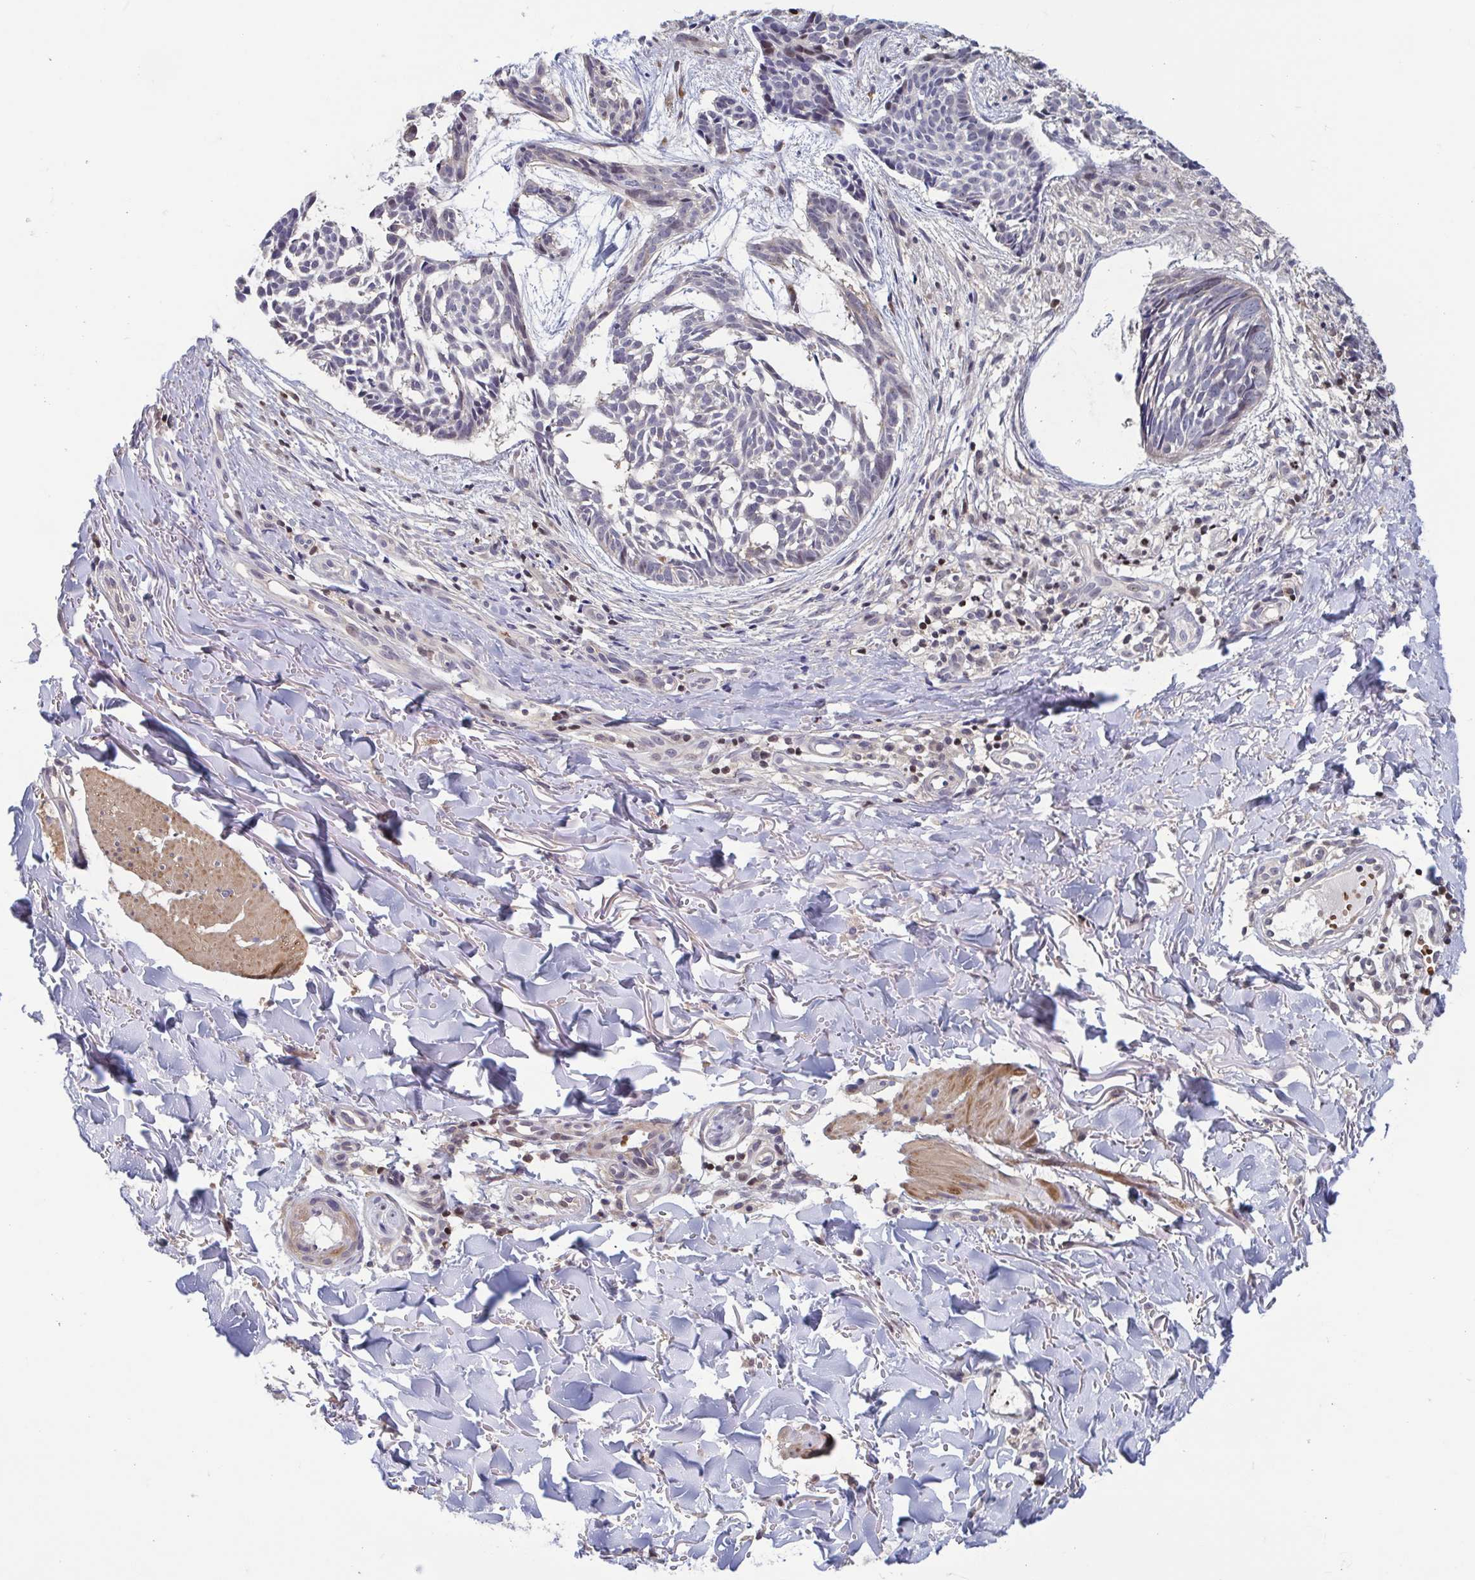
{"staining": {"intensity": "negative", "quantity": "none", "location": "none"}, "tissue": "skin cancer", "cell_type": "Tumor cells", "image_type": "cancer", "snomed": [{"axis": "morphology", "description": "Basal cell carcinoma"}, {"axis": "topography", "description": "Skin"}], "caption": "Photomicrograph shows no protein staining in tumor cells of skin basal cell carcinoma tissue. The staining was performed using DAB to visualize the protein expression in brown, while the nuclei were stained in blue with hematoxylin (Magnification: 20x).", "gene": "LRRC38", "patient": {"sex": "male", "age": 78}}